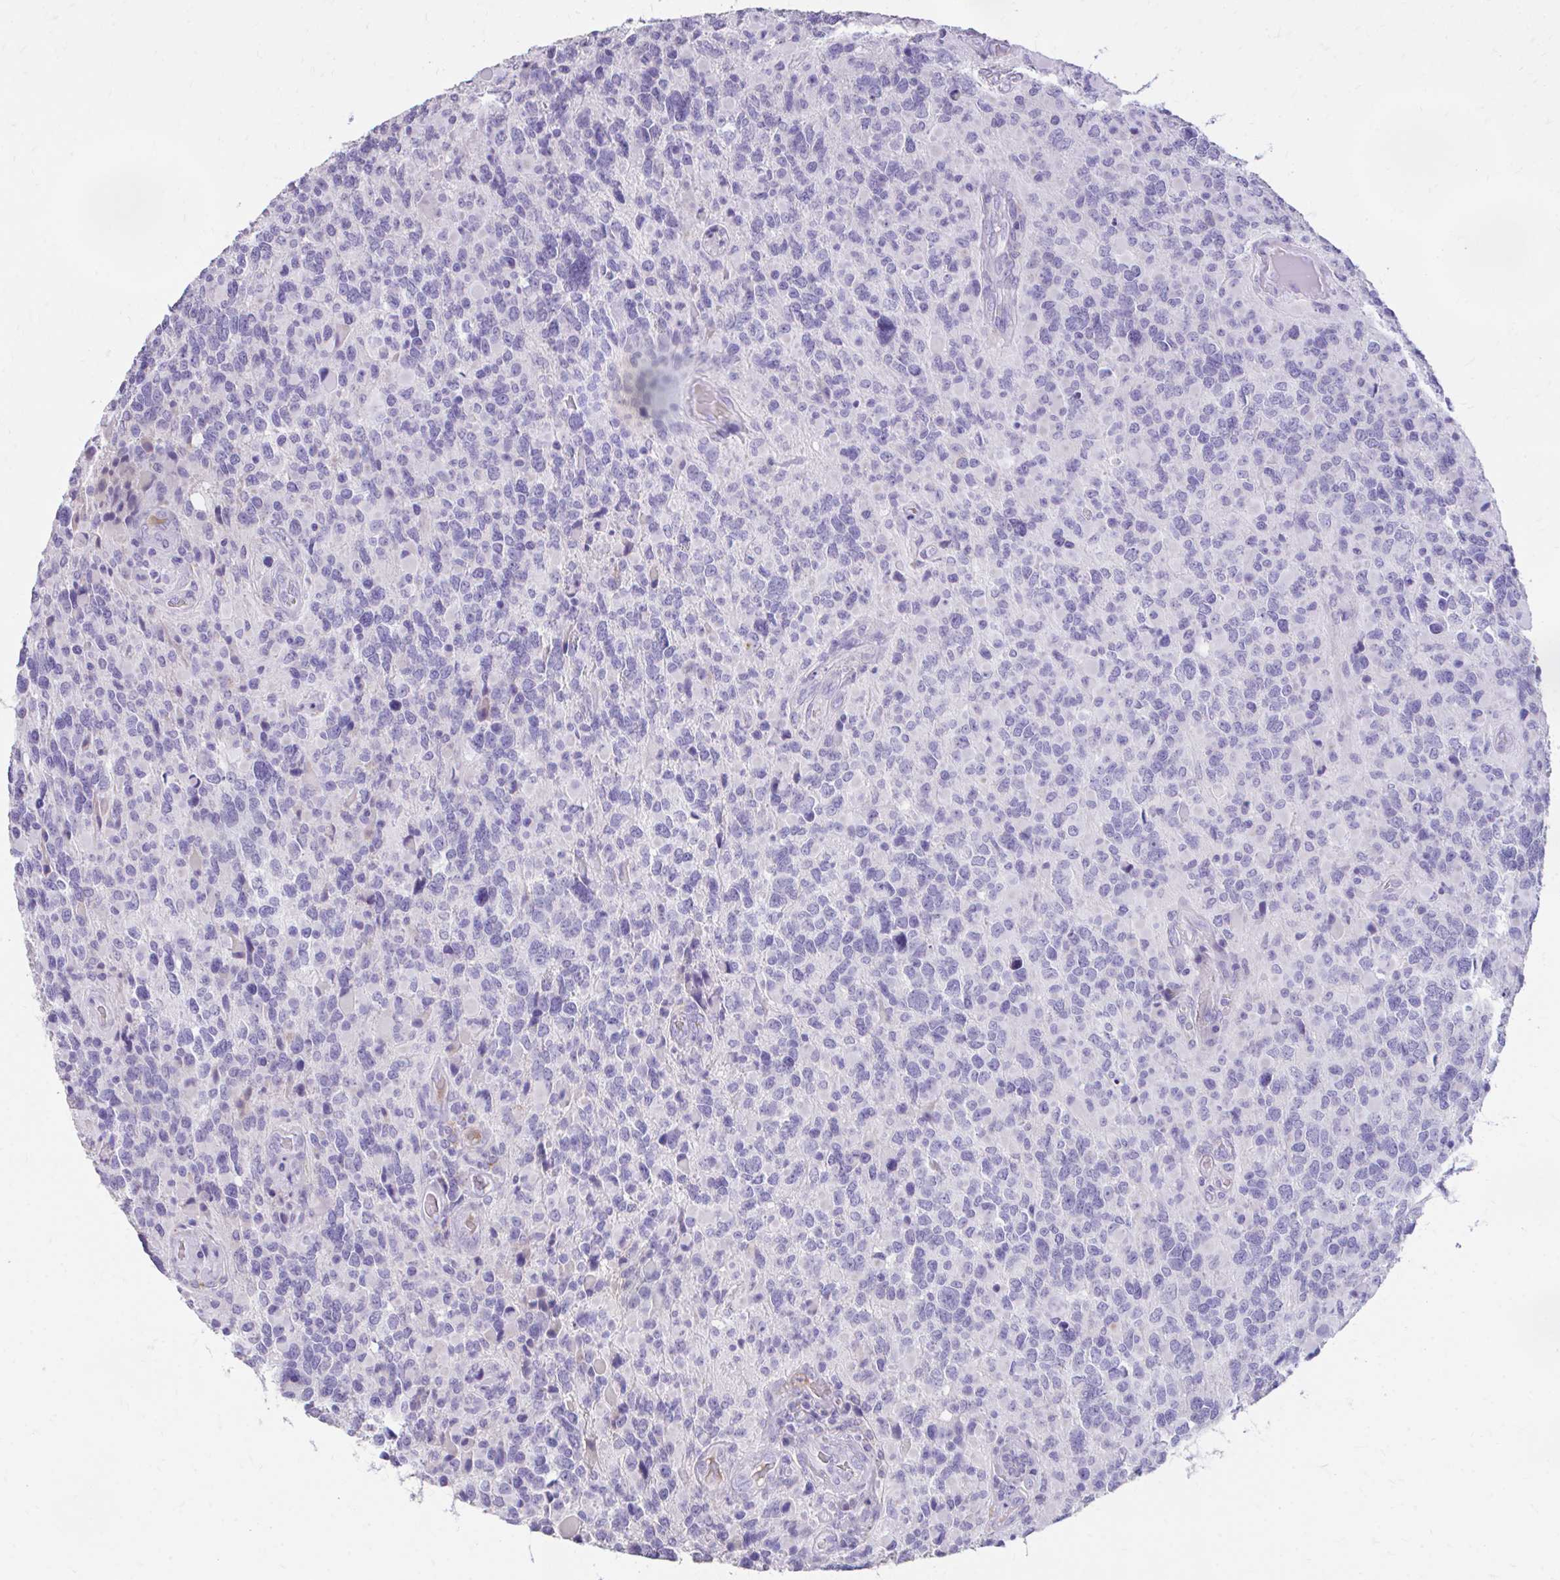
{"staining": {"intensity": "negative", "quantity": "none", "location": "none"}, "tissue": "glioma", "cell_type": "Tumor cells", "image_type": "cancer", "snomed": [{"axis": "morphology", "description": "Glioma, malignant, High grade"}, {"axis": "topography", "description": "Brain"}], "caption": "High magnification brightfield microscopy of malignant glioma (high-grade) stained with DAB (brown) and counterstained with hematoxylin (blue): tumor cells show no significant expression. (DAB immunohistochemistry (IHC), high magnification).", "gene": "CFH", "patient": {"sex": "female", "age": 40}}